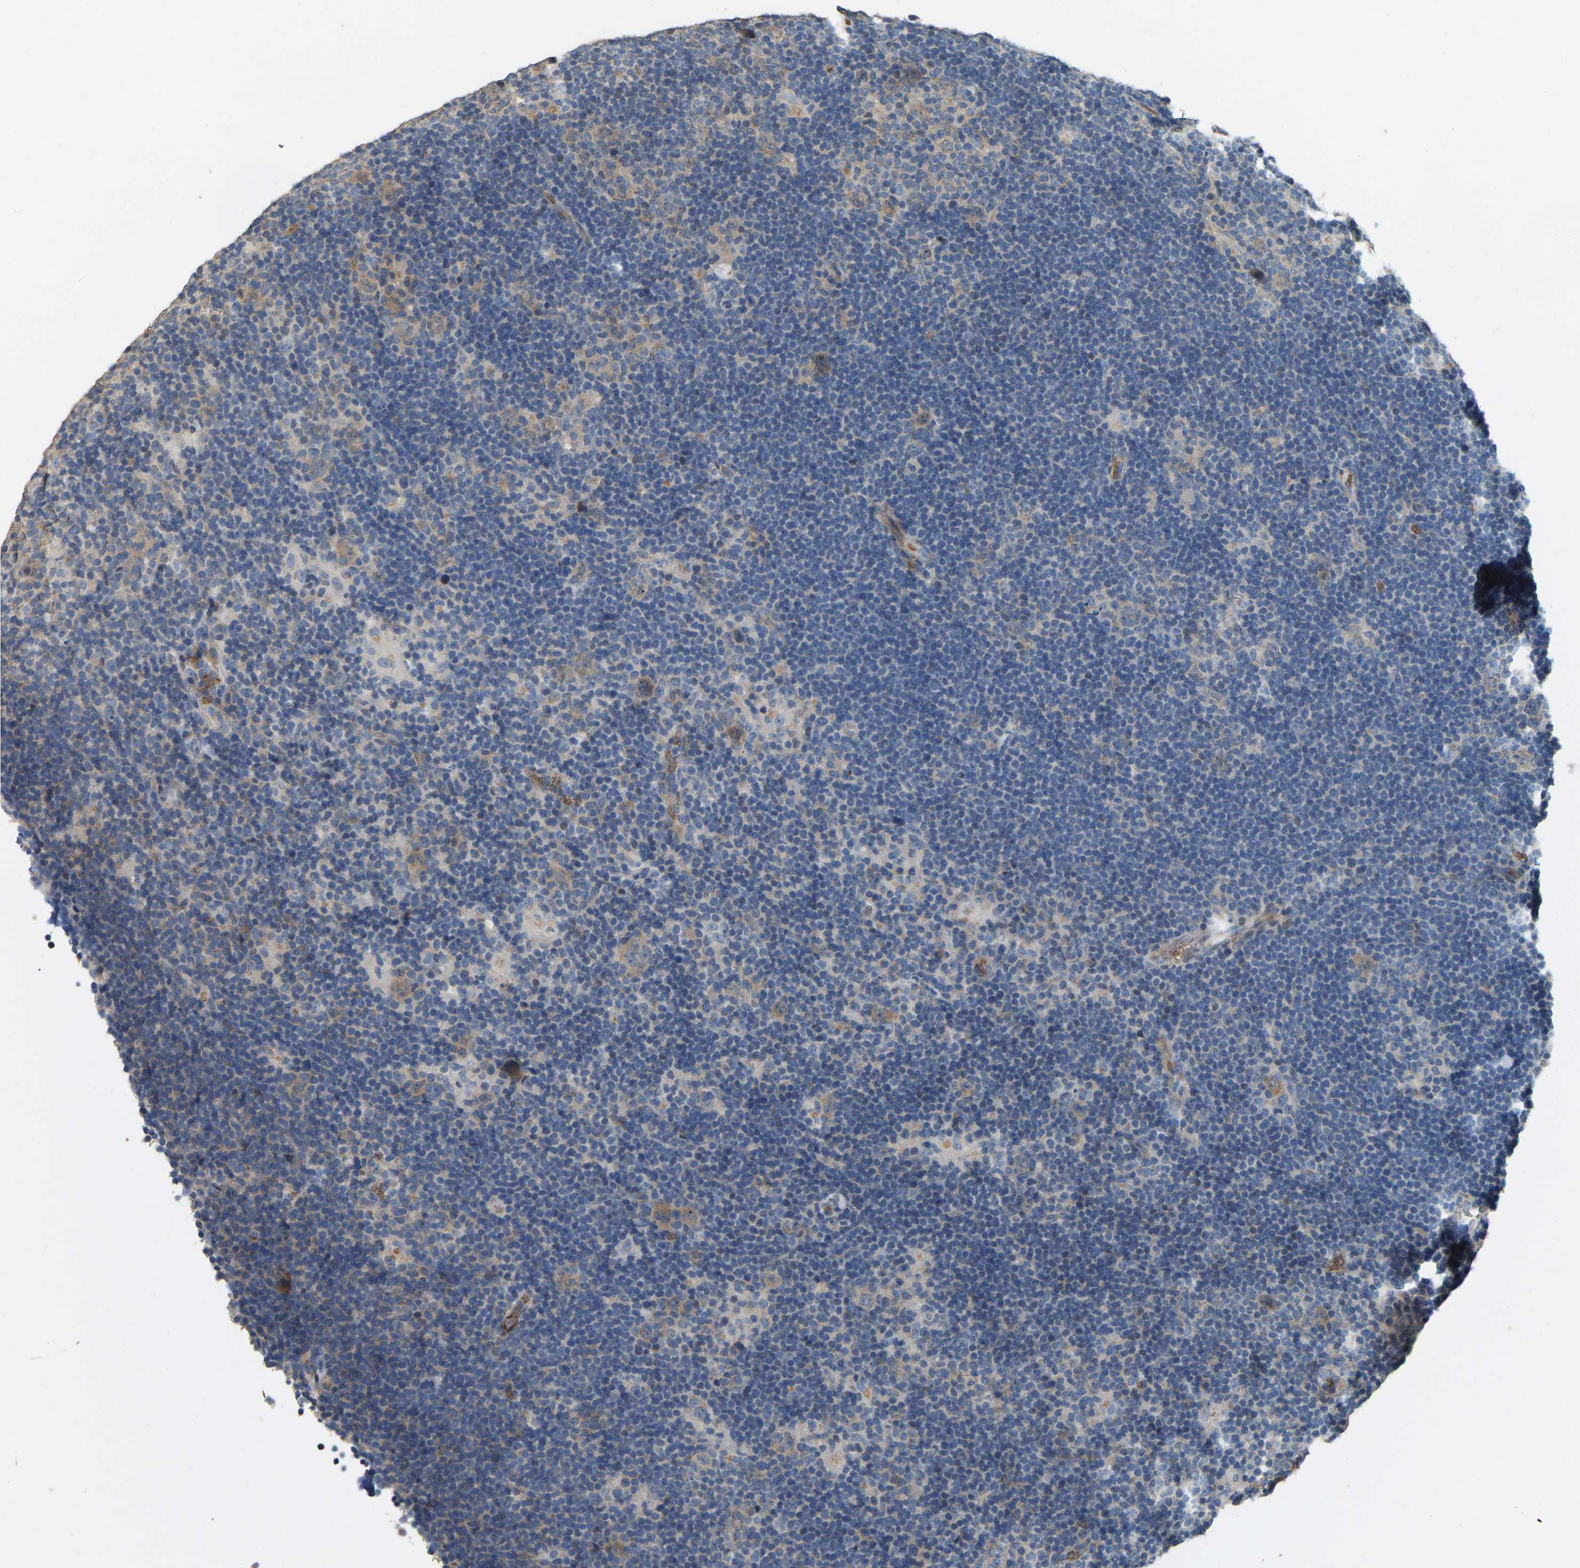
{"staining": {"intensity": "weak", "quantity": "25%-75%", "location": "cytoplasmic/membranous"}, "tissue": "lymphoma", "cell_type": "Tumor cells", "image_type": "cancer", "snomed": [{"axis": "morphology", "description": "Hodgkin's disease, NOS"}, {"axis": "topography", "description": "Lymph node"}], "caption": "Immunohistochemistry (IHC) (DAB (3,3'-diaminobenzidine)) staining of Hodgkin's disease demonstrates weak cytoplasmic/membranous protein expression in about 25%-75% of tumor cells.", "gene": "CFAP298", "patient": {"sex": "female", "age": 57}}